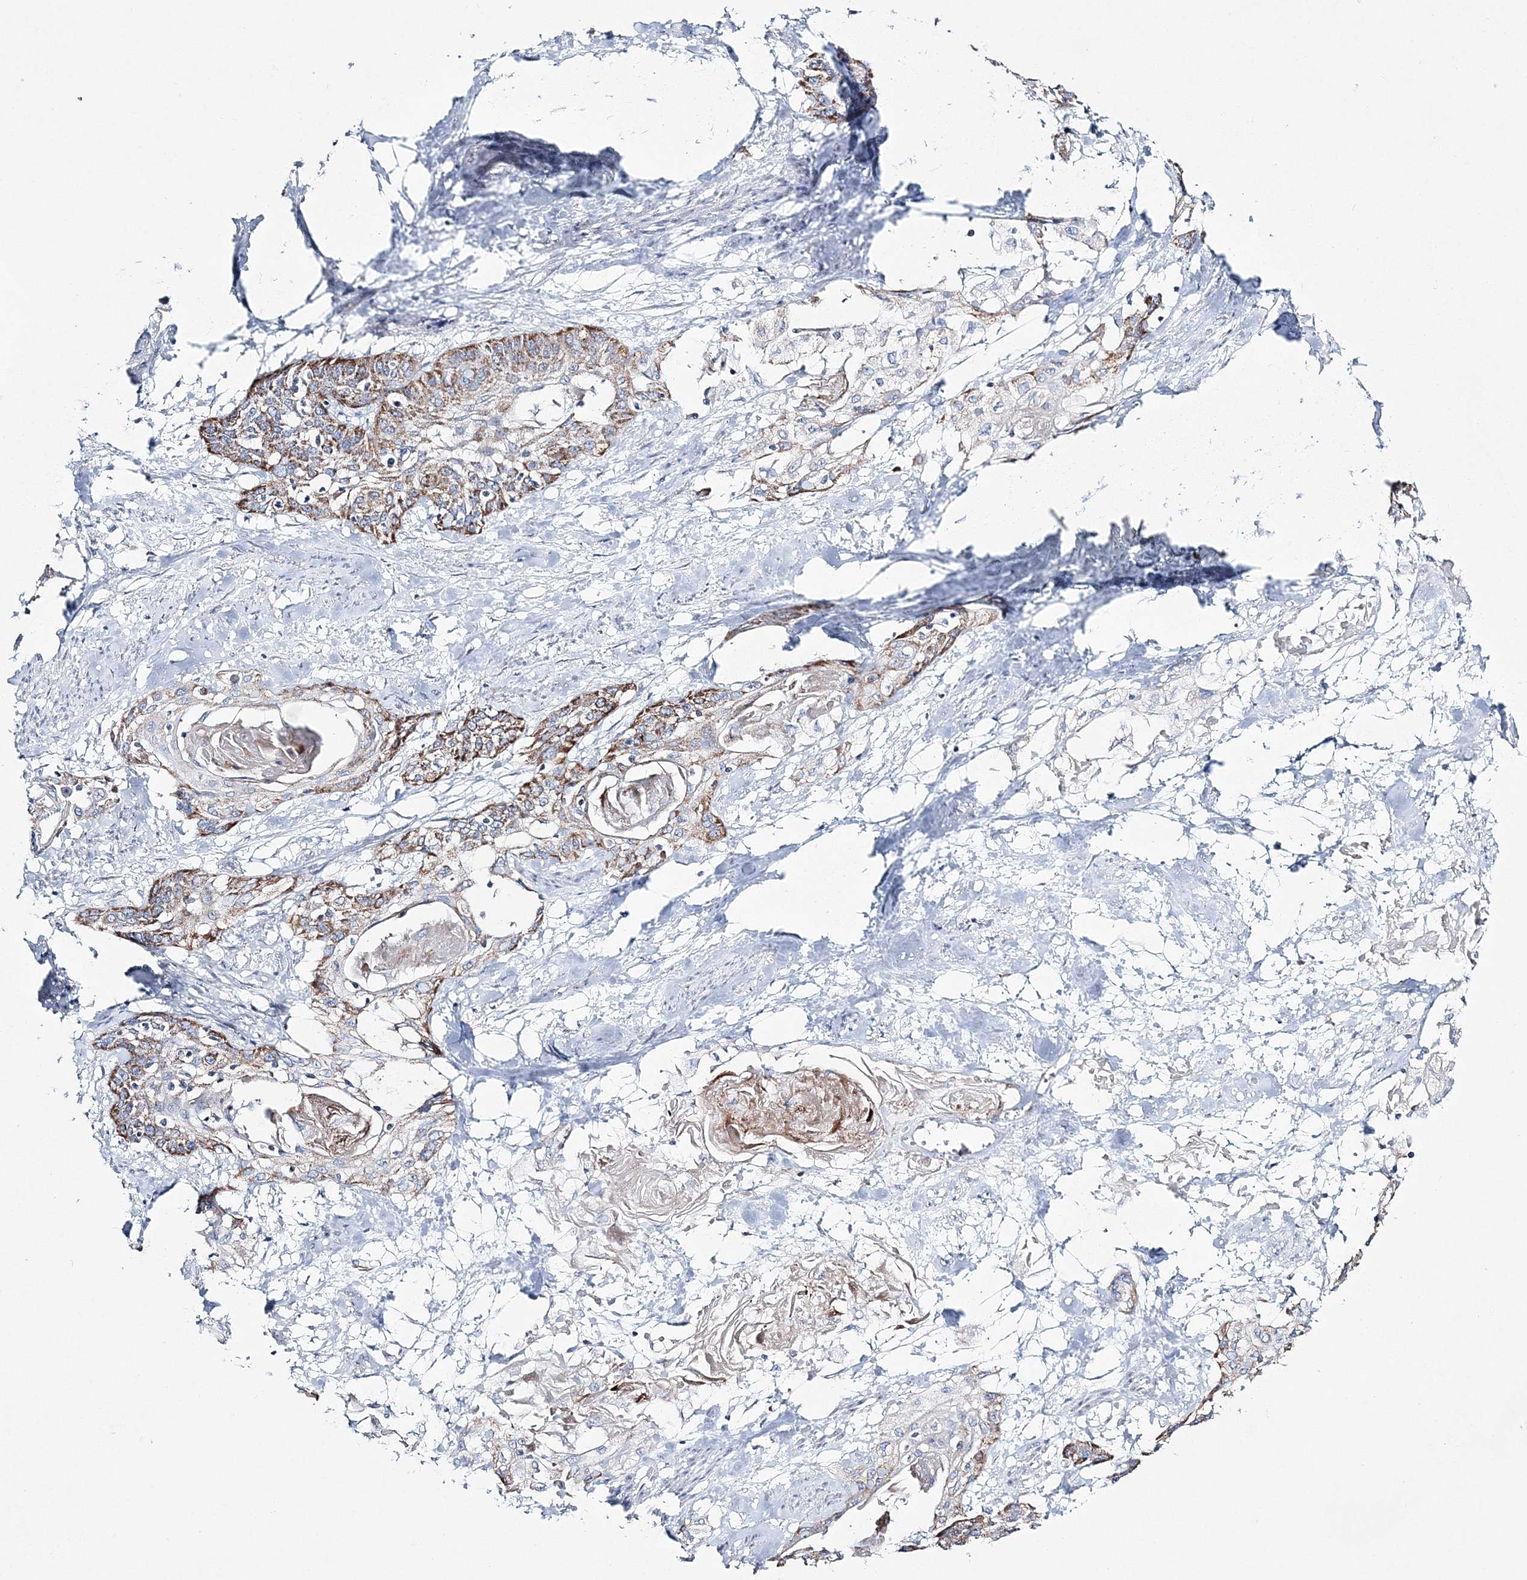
{"staining": {"intensity": "moderate", "quantity": "25%-75%", "location": "cytoplasmic/membranous"}, "tissue": "cervical cancer", "cell_type": "Tumor cells", "image_type": "cancer", "snomed": [{"axis": "morphology", "description": "Squamous cell carcinoma, NOS"}, {"axis": "topography", "description": "Cervix"}], "caption": "High-power microscopy captured an IHC photomicrograph of squamous cell carcinoma (cervical), revealing moderate cytoplasmic/membranous staining in approximately 25%-75% of tumor cells.", "gene": "HIBCH", "patient": {"sex": "female", "age": 57}}